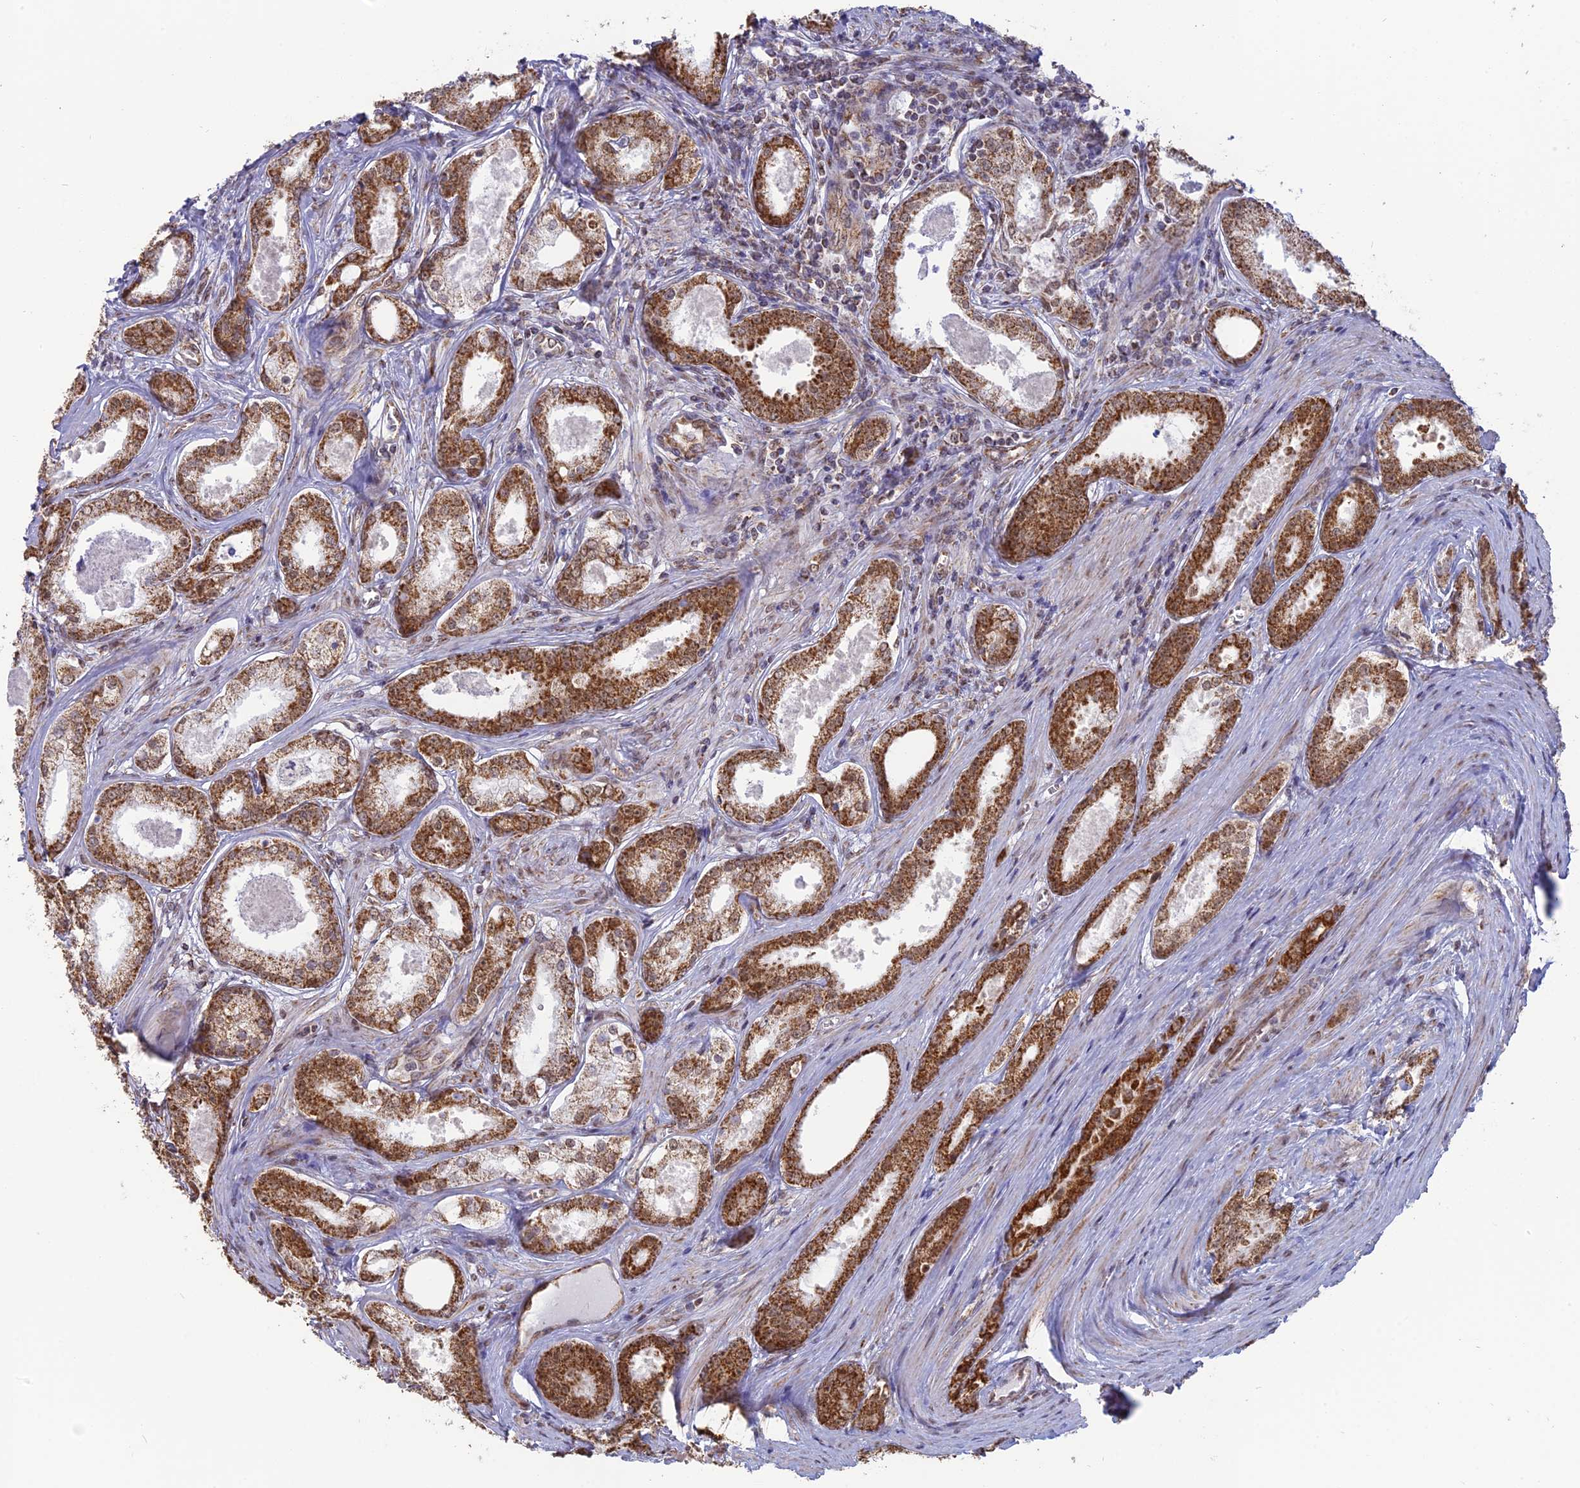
{"staining": {"intensity": "strong", "quantity": ">75%", "location": "cytoplasmic/membranous"}, "tissue": "prostate cancer", "cell_type": "Tumor cells", "image_type": "cancer", "snomed": [{"axis": "morphology", "description": "Adenocarcinoma, Low grade"}, {"axis": "topography", "description": "Prostate"}], "caption": "Immunohistochemistry (IHC) histopathology image of neoplastic tissue: prostate low-grade adenocarcinoma stained using immunohistochemistry shows high levels of strong protein expression localized specifically in the cytoplasmic/membranous of tumor cells, appearing as a cytoplasmic/membranous brown color.", "gene": "ARHGAP40", "patient": {"sex": "male", "age": 68}}